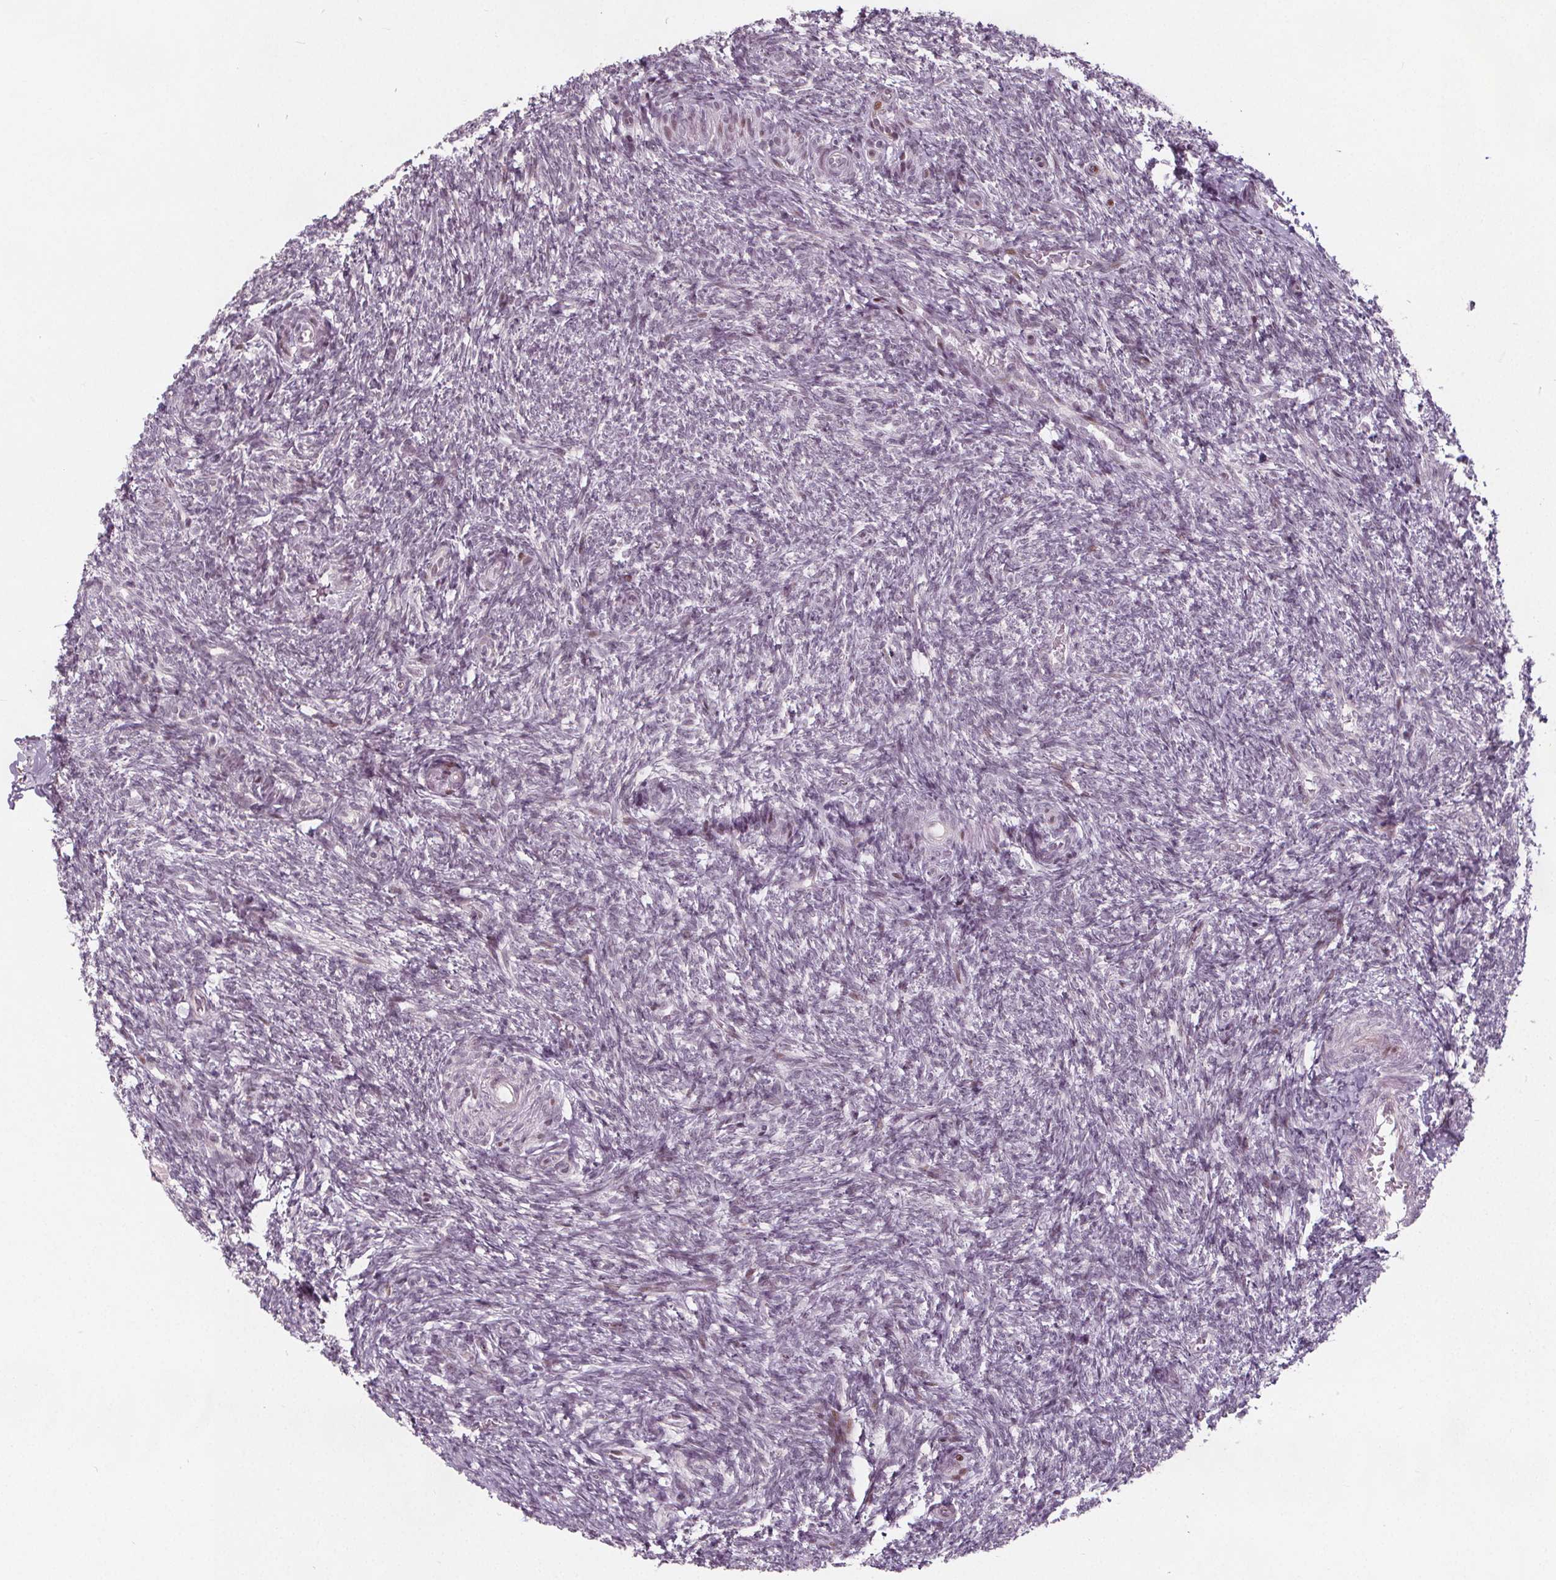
{"staining": {"intensity": "weak", "quantity": ">75%", "location": "cytoplasmic/membranous,nuclear"}, "tissue": "ovary", "cell_type": "Follicle cells", "image_type": "normal", "snomed": [{"axis": "morphology", "description": "Normal tissue, NOS"}, {"axis": "topography", "description": "Ovary"}], "caption": "Immunohistochemistry staining of benign ovary, which exhibits low levels of weak cytoplasmic/membranous,nuclear staining in about >75% of follicle cells indicating weak cytoplasmic/membranous,nuclear protein expression. The staining was performed using DAB (brown) for protein detection and nuclei were counterstained in hematoxylin (blue).", "gene": "TAF6L", "patient": {"sex": "female", "age": 39}}